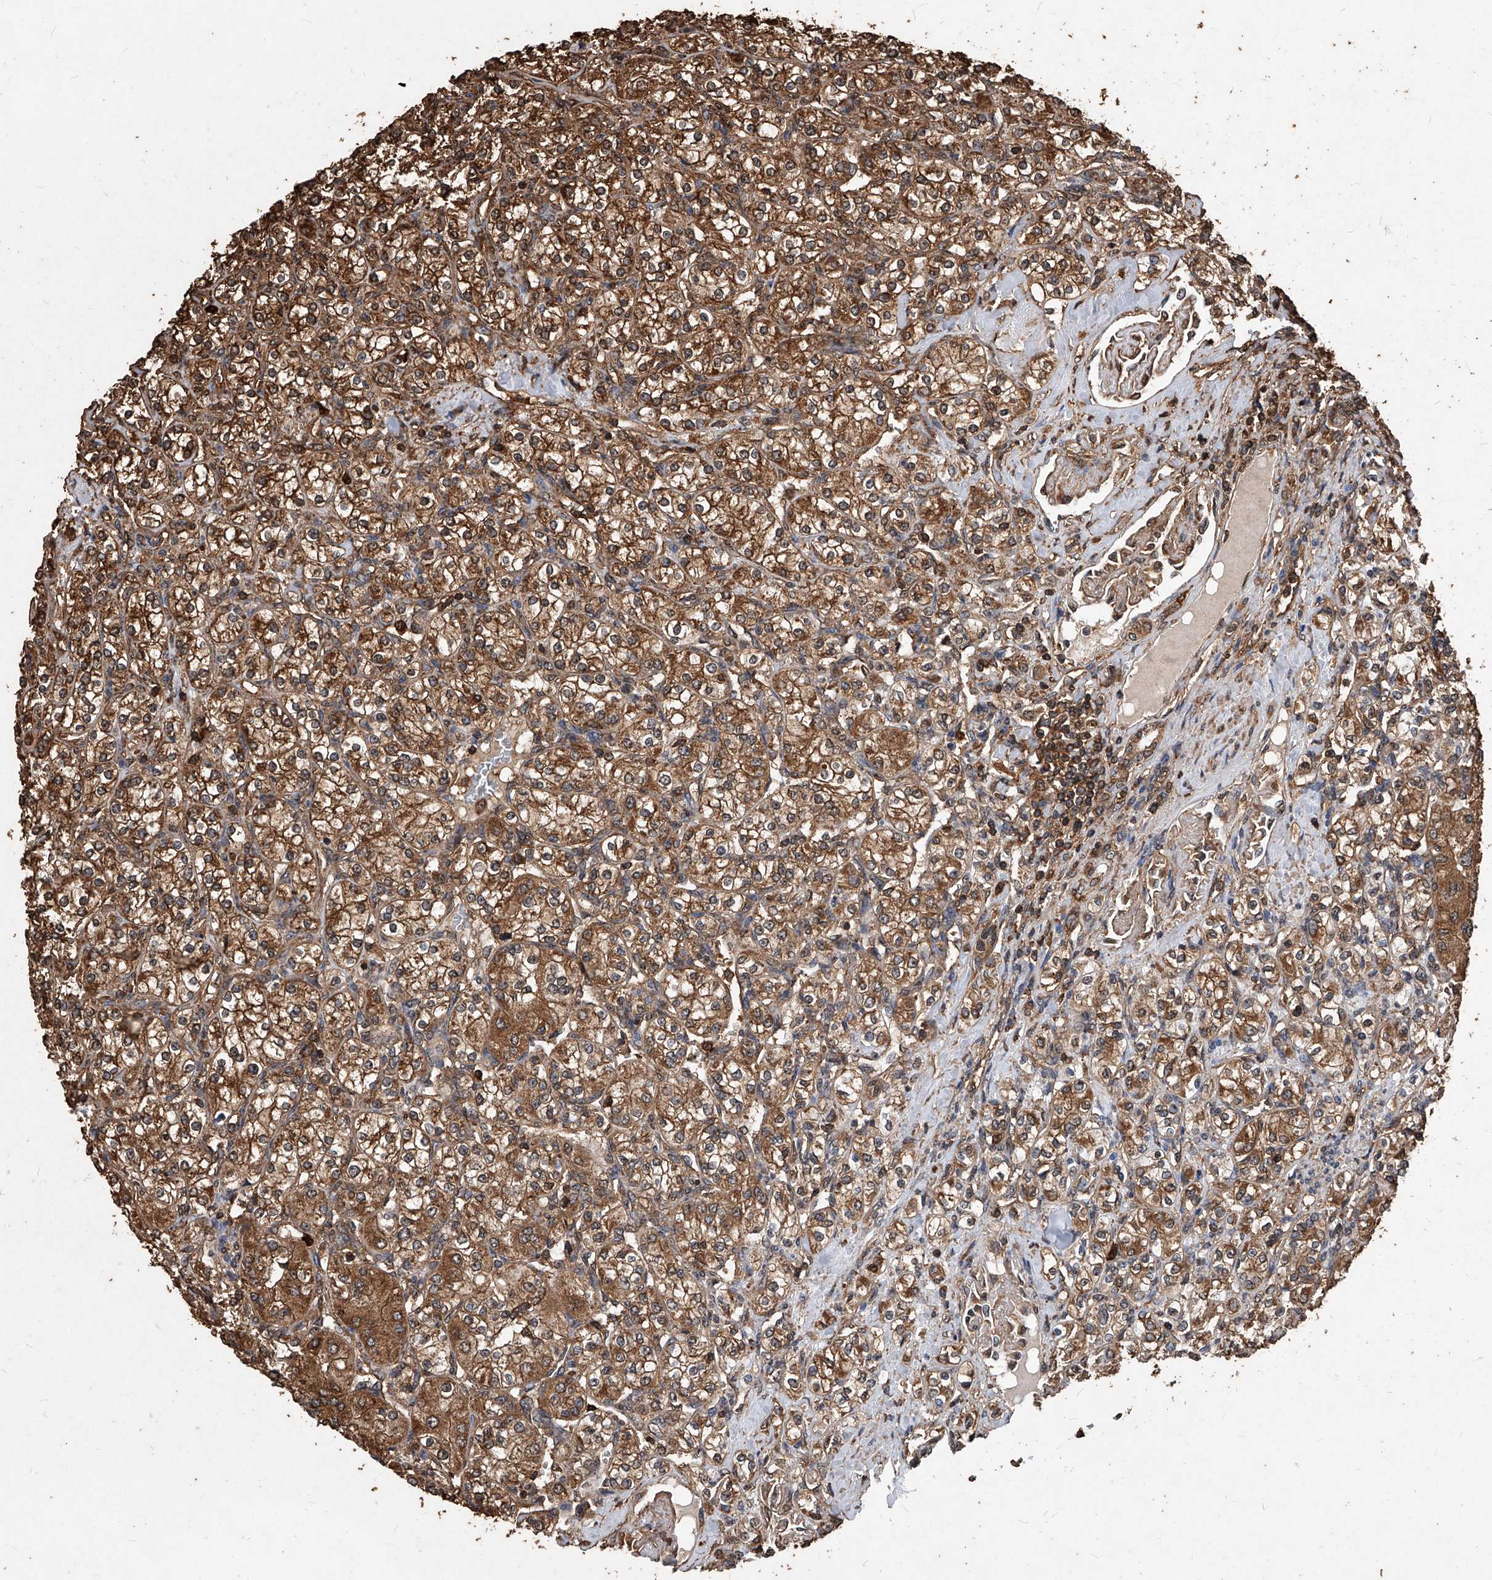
{"staining": {"intensity": "moderate", "quantity": ">75%", "location": "cytoplasmic/membranous"}, "tissue": "renal cancer", "cell_type": "Tumor cells", "image_type": "cancer", "snomed": [{"axis": "morphology", "description": "Adenocarcinoma, NOS"}, {"axis": "topography", "description": "Kidney"}], "caption": "Brown immunohistochemical staining in renal cancer demonstrates moderate cytoplasmic/membranous staining in approximately >75% of tumor cells.", "gene": "UCP2", "patient": {"sex": "male", "age": 77}}